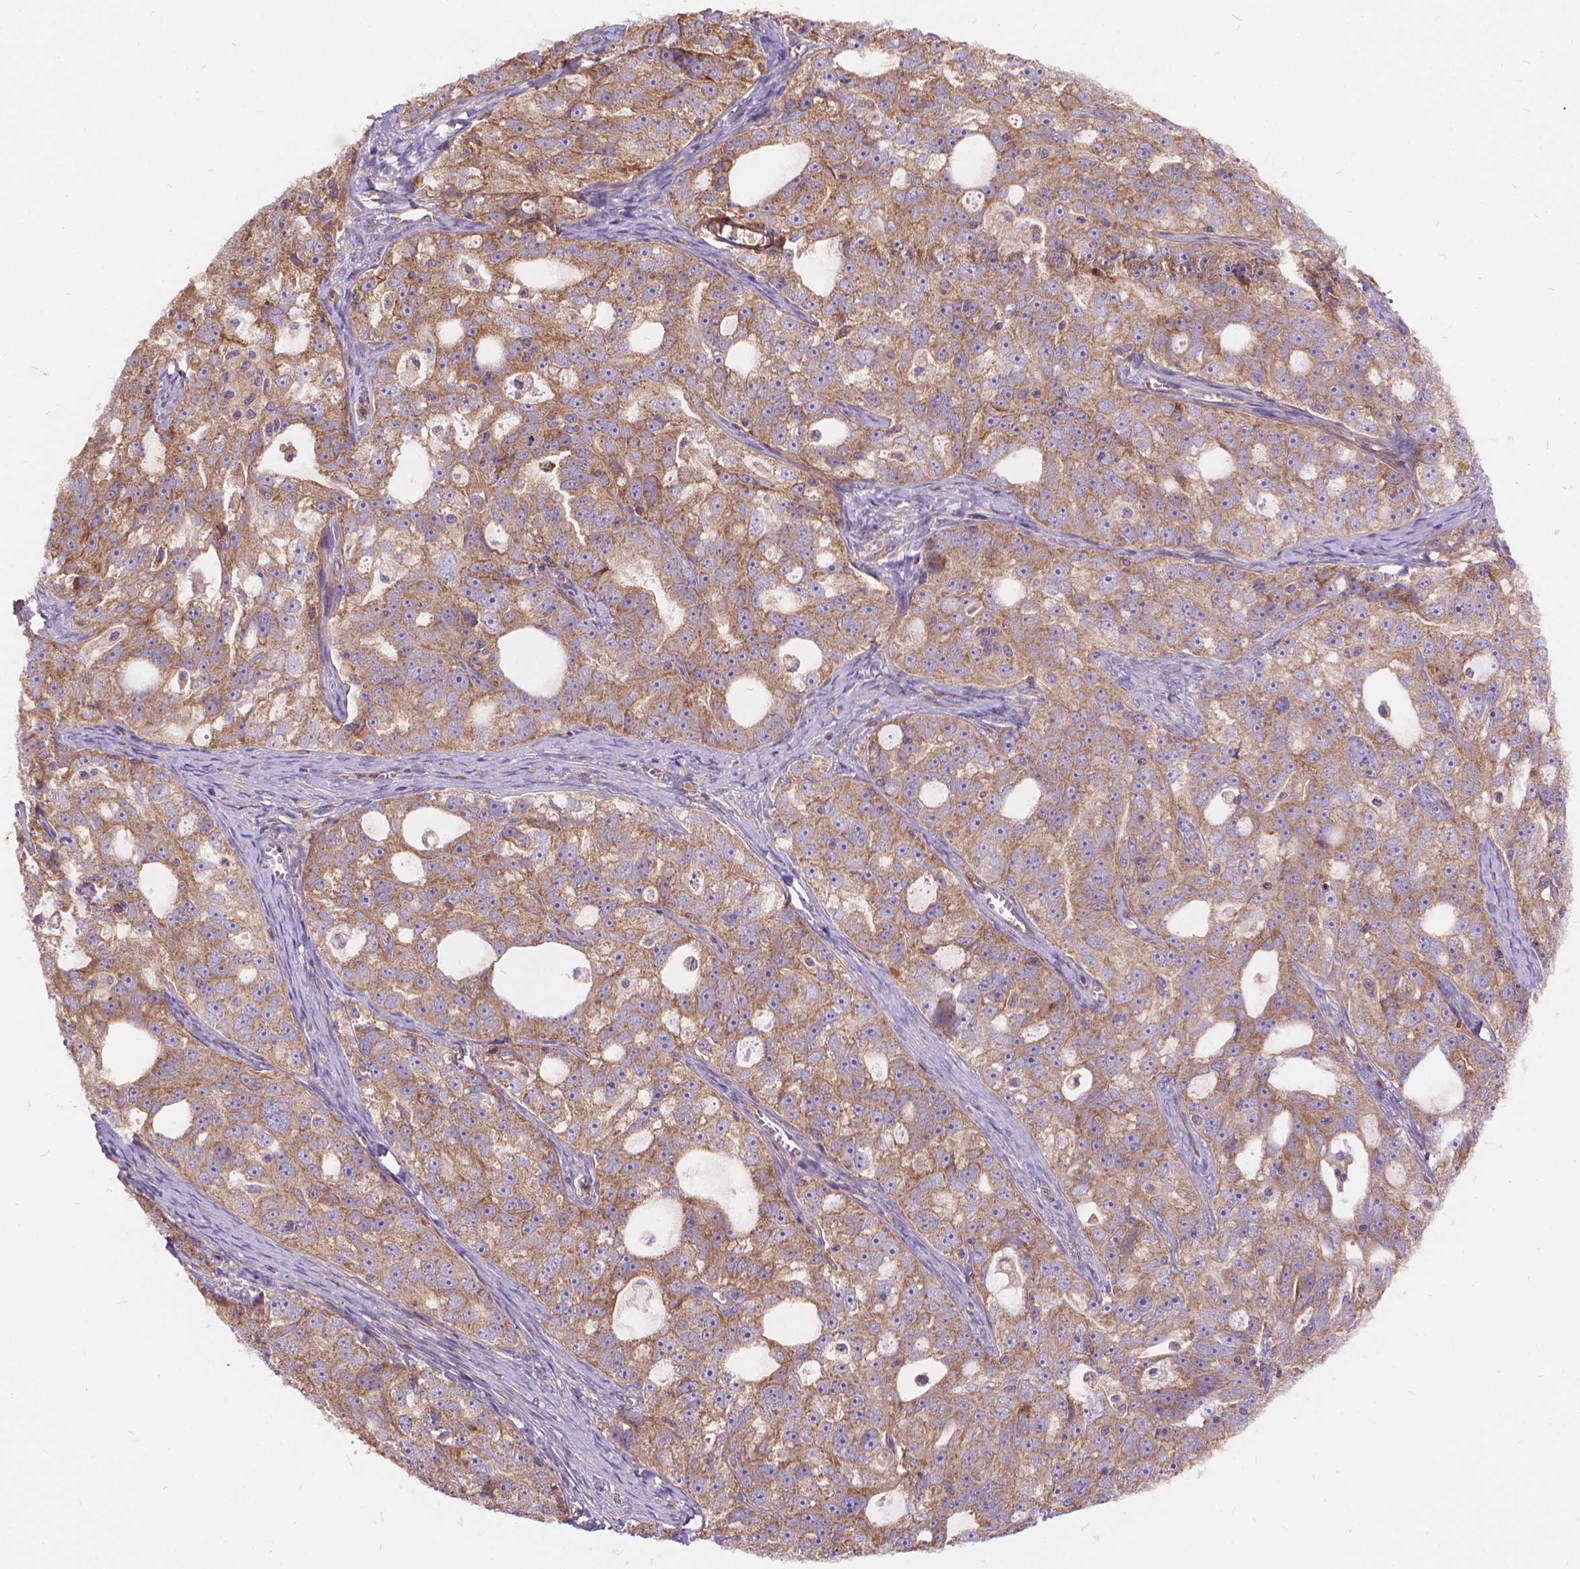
{"staining": {"intensity": "weak", "quantity": ">75%", "location": "cytoplasmic/membranous"}, "tissue": "ovarian cancer", "cell_type": "Tumor cells", "image_type": "cancer", "snomed": [{"axis": "morphology", "description": "Cystadenocarcinoma, serous, NOS"}, {"axis": "topography", "description": "Ovary"}], "caption": "Protein expression analysis of human ovarian cancer (serous cystadenocarcinoma) reveals weak cytoplasmic/membranous staining in approximately >75% of tumor cells.", "gene": "ARAP1", "patient": {"sex": "female", "age": 51}}